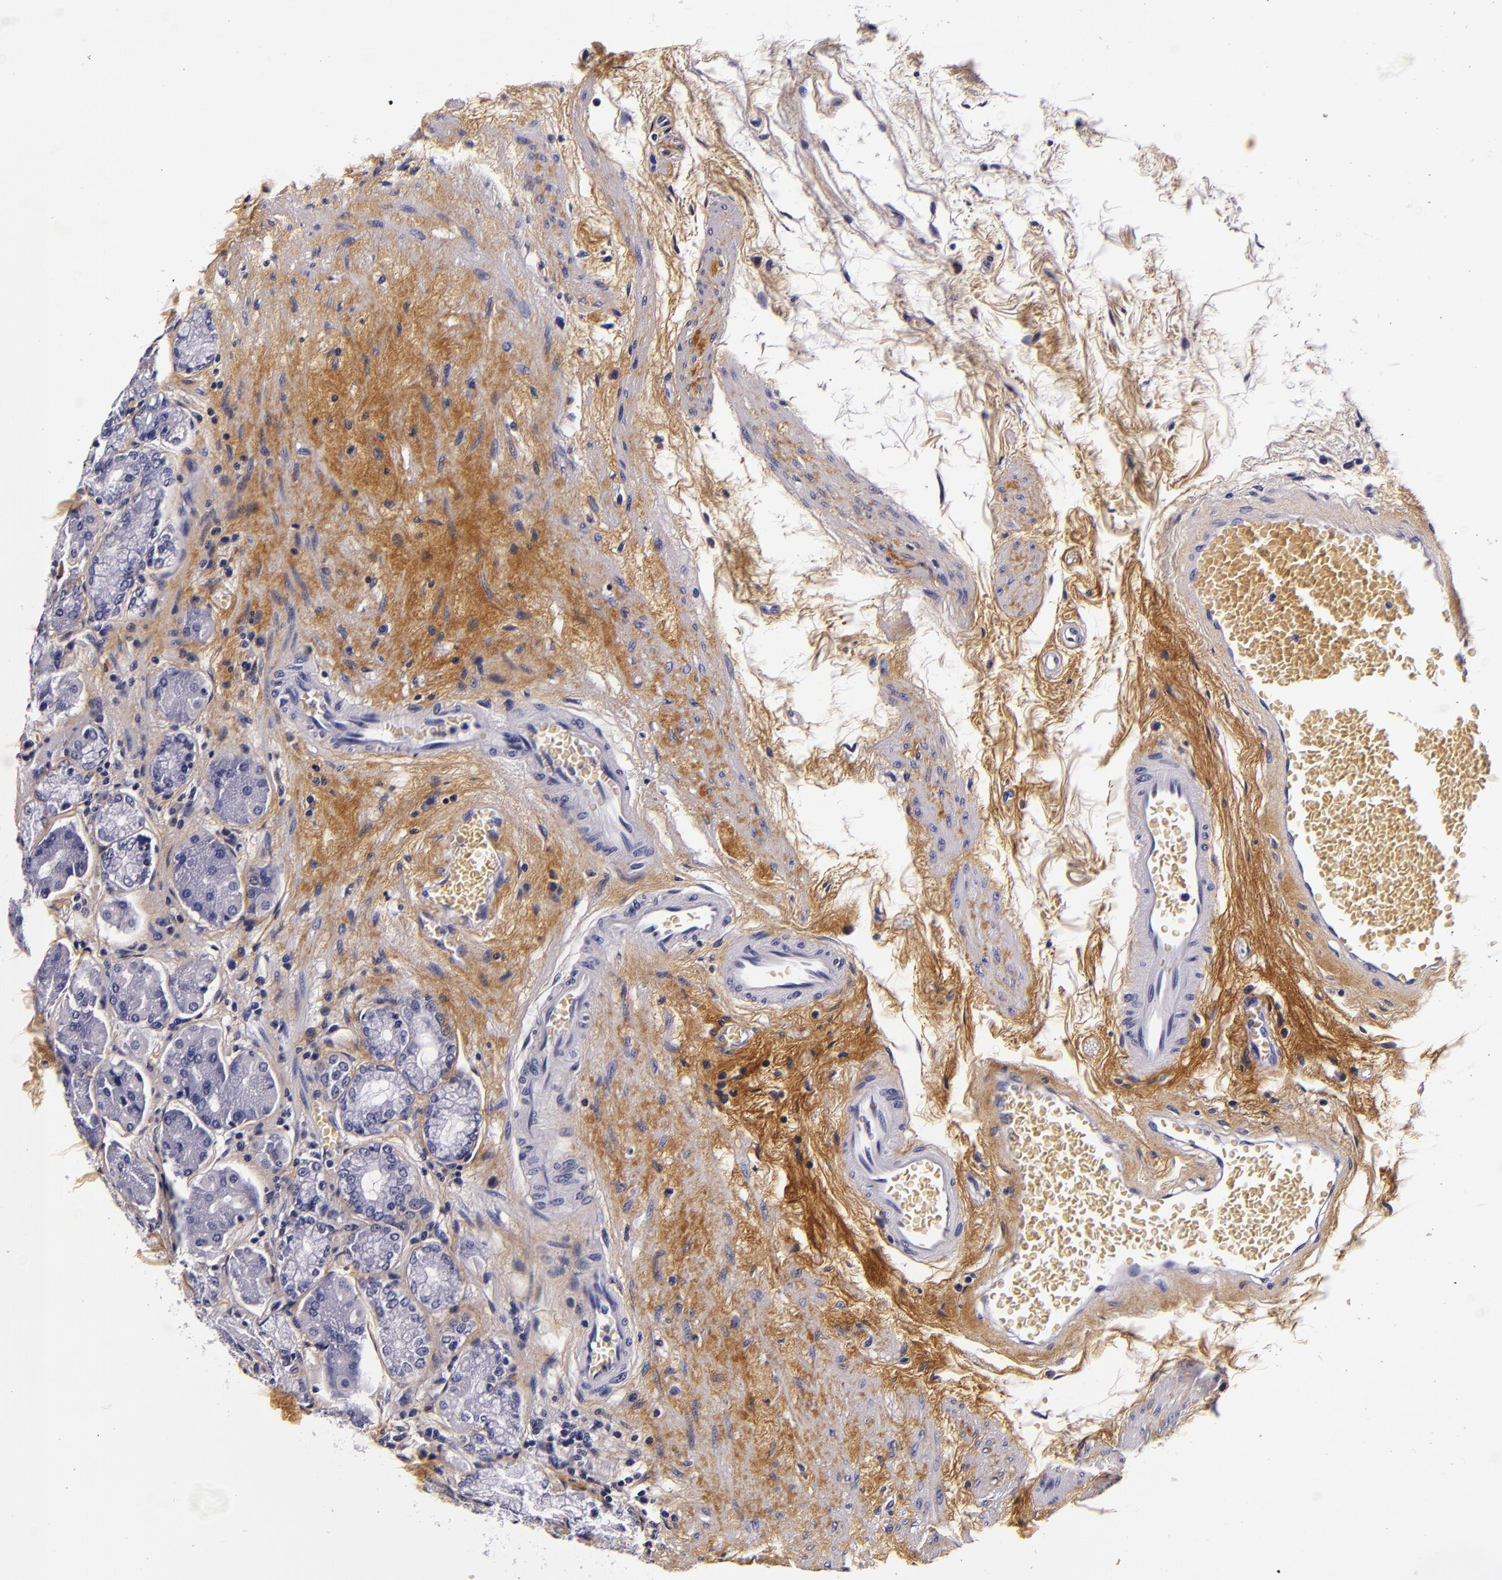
{"staining": {"intensity": "negative", "quantity": "none", "location": "none"}, "tissue": "stomach", "cell_type": "Glandular cells", "image_type": "normal", "snomed": [{"axis": "morphology", "description": "Normal tissue, NOS"}, {"axis": "topography", "description": "Stomach"}, {"axis": "topography", "description": "Stomach, lower"}], "caption": "This is an IHC photomicrograph of benign stomach. There is no expression in glandular cells.", "gene": "FBN1", "patient": {"sex": "male", "age": 76}}